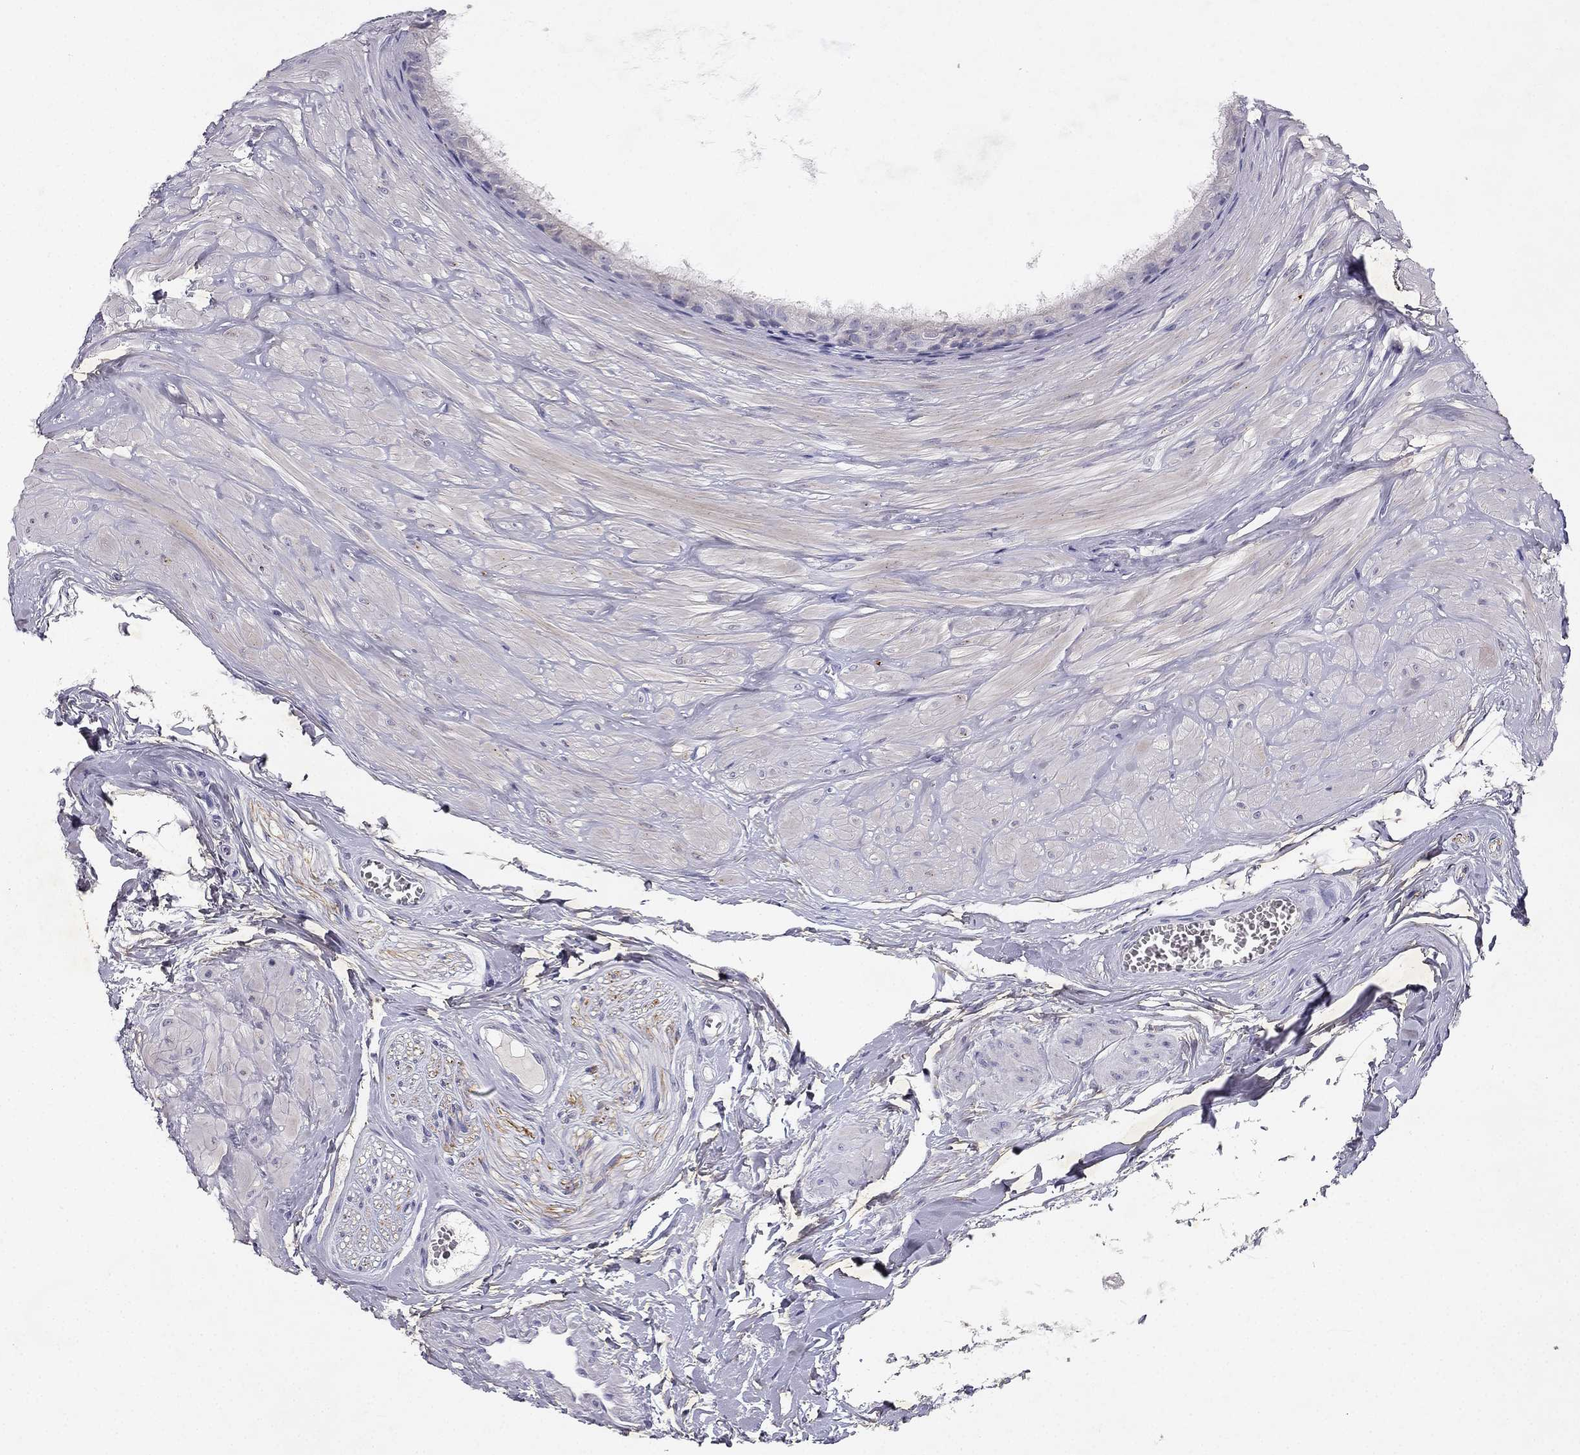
{"staining": {"intensity": "negative", "quantity": "none", "location": "none"}, "tissue": "epididymis", "cell_type": "Glandular cells", "image_type": "normal", "snomed": [{"axis": "morphology", "description": "Normal tissue, NOS"}, {"axis": "topography", "description": "Epididymis"}], "caption": "Micrograph shows no protein positivity in glandular cells of benign epididymis.", "gene": "SLC6A4", "patient": {"sex": "male", "age": 37}}